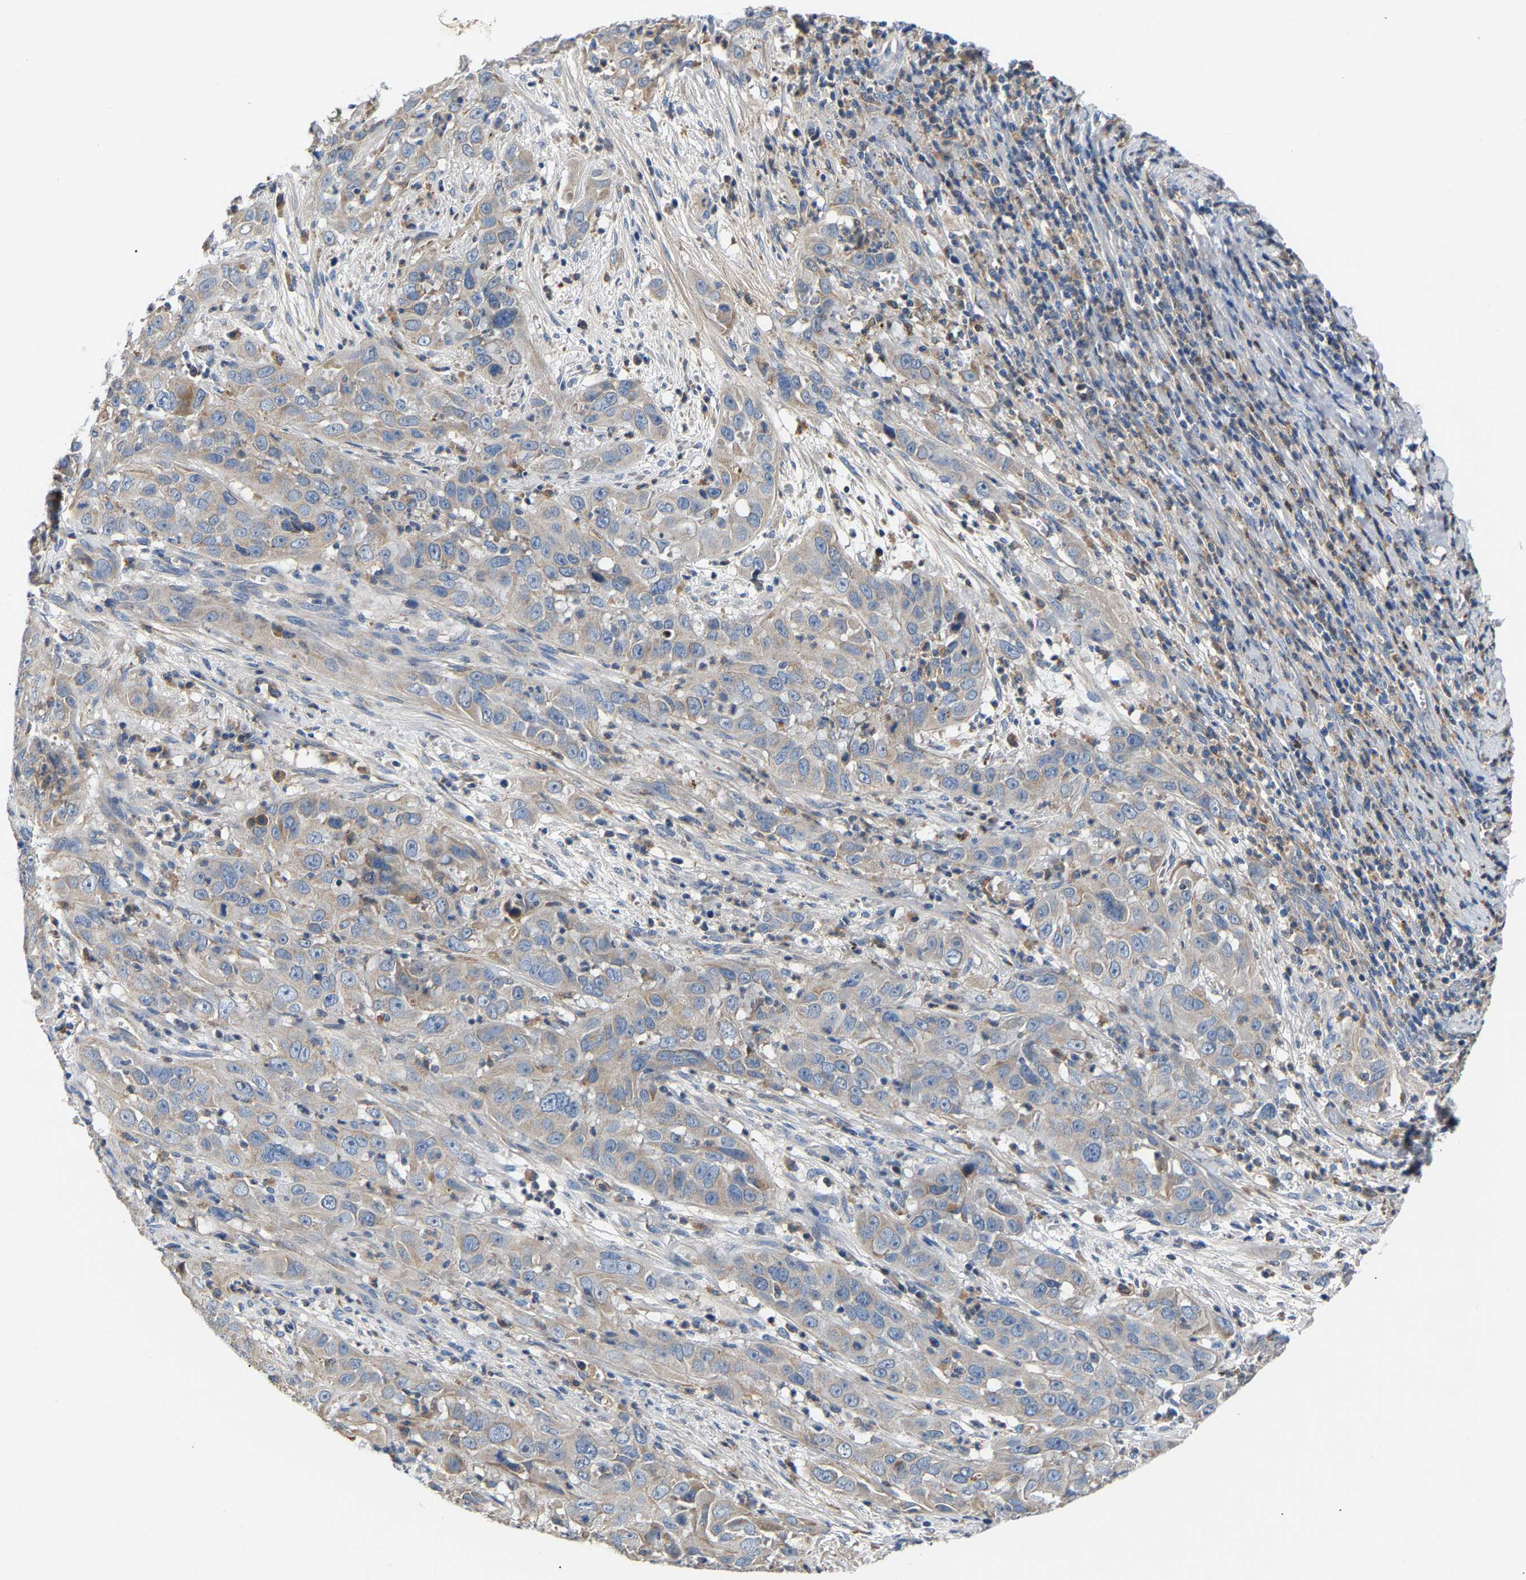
{"staining": {"intensity": "weak", "quantity": "<25%", "location": "cytoplasmic/membranous"}, "tissue": "cervical cancer", "cell_type": "Tumor cells", "image_type": "cancer", "snomed": [{"axis": "morphology", "description": "Squamous cell carcinoma, NOS"}, {"axis": "topography", "description": "Cervix"}], "caption": "Immunohistochemistry (IHC) of human cervical cancer demonstrates no expression in tumor cells.", "gene": "CCDC171", "patient": {"sex": "female", "age": 32}}